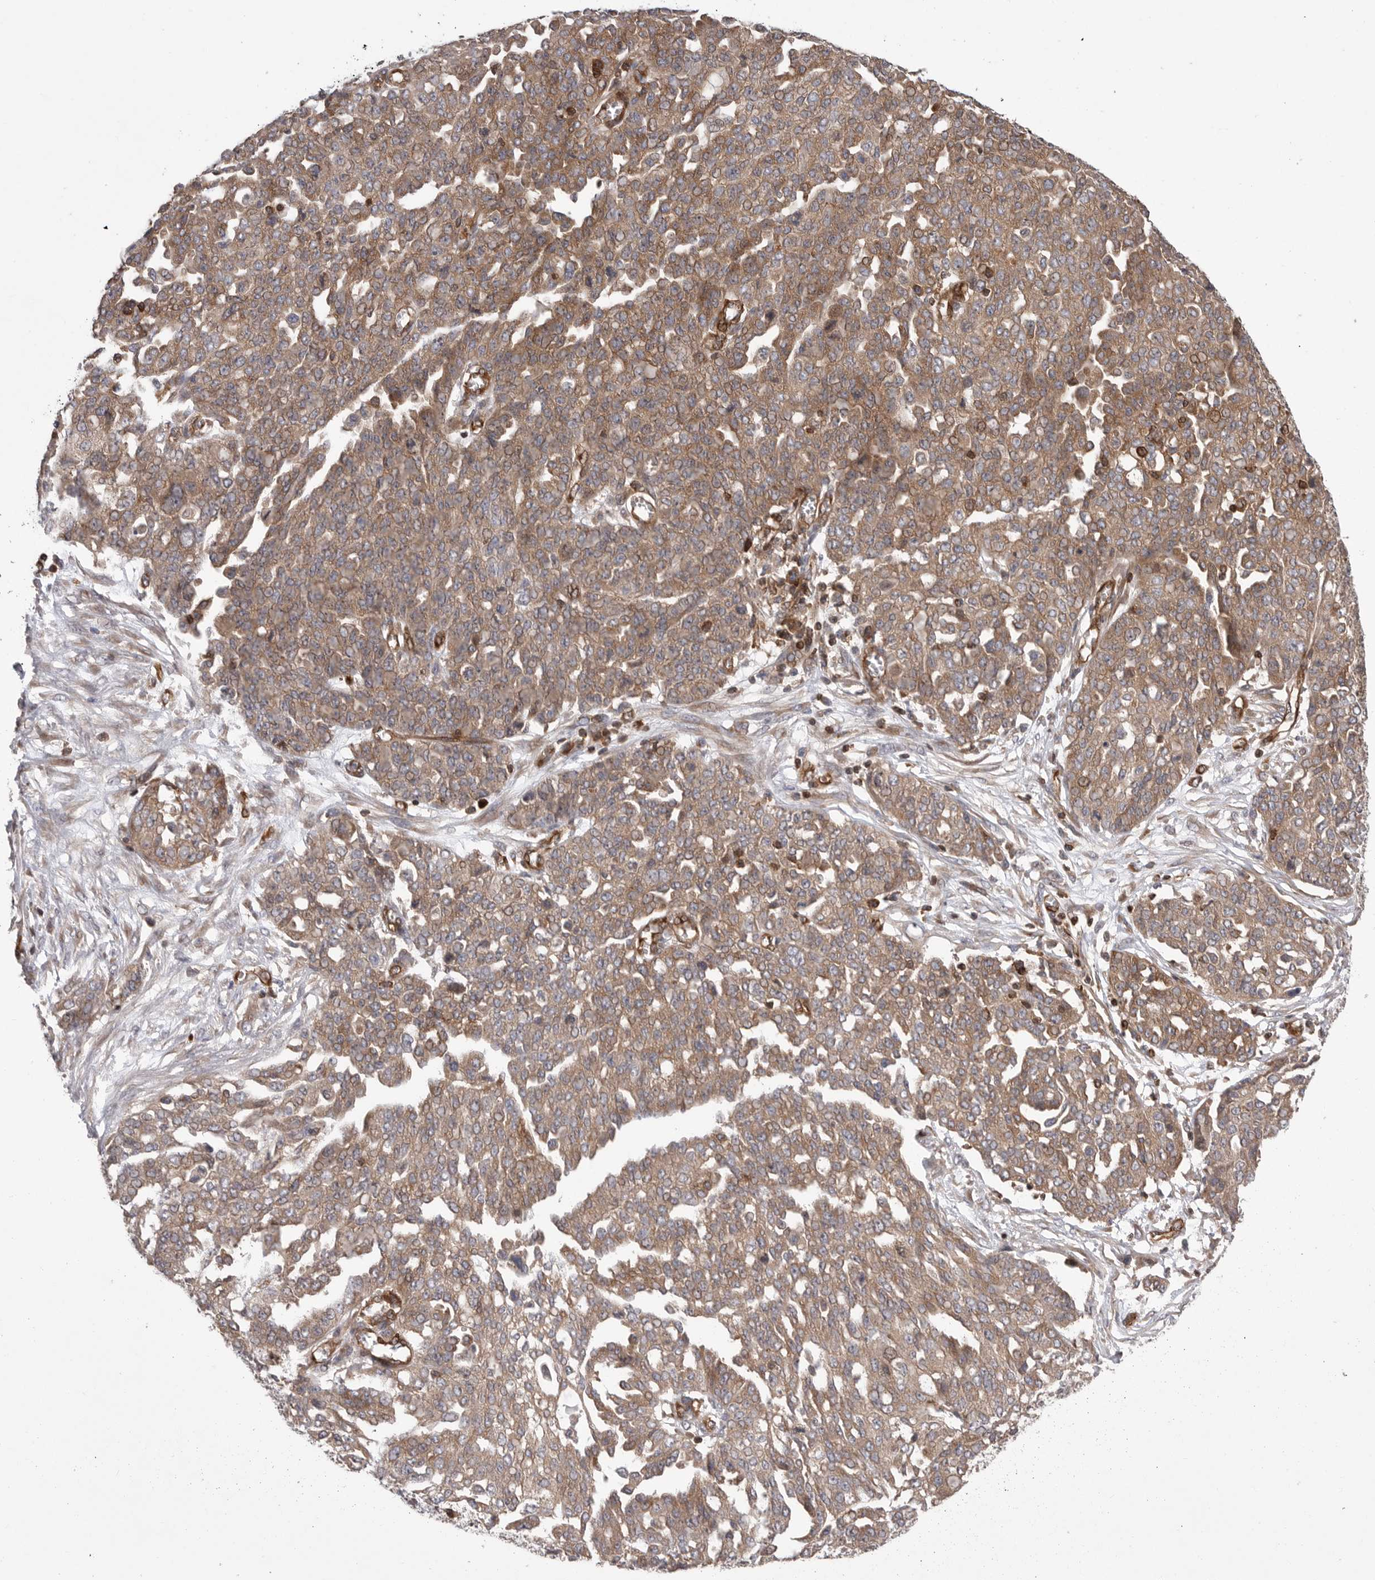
{"staining": {"intensity": "moderate", "quantity": ">75%", "location": "cytoplasmic/membranous"}, "tissue": "ovarian cancer", "cell_type": "Tumor cells", "image_type": "cancer", "snomed": [{"axis": "morphology", "description": "Cystadenocarcinoma, serous, NOS"}, {"axis": "topography", "description": "Soft tissue"}, {"axis": "topography", "description": "Ovary"}], "caption": "Immunohistochemical staining of human serous cystadenocarcinoma (ovarian) shows medium levels of moderate cytoplasmic/membranous protein positivity in about >75% of tumor cells.", "gene": "PRKCH", "patient": {"sex": "female", "age": 57}}